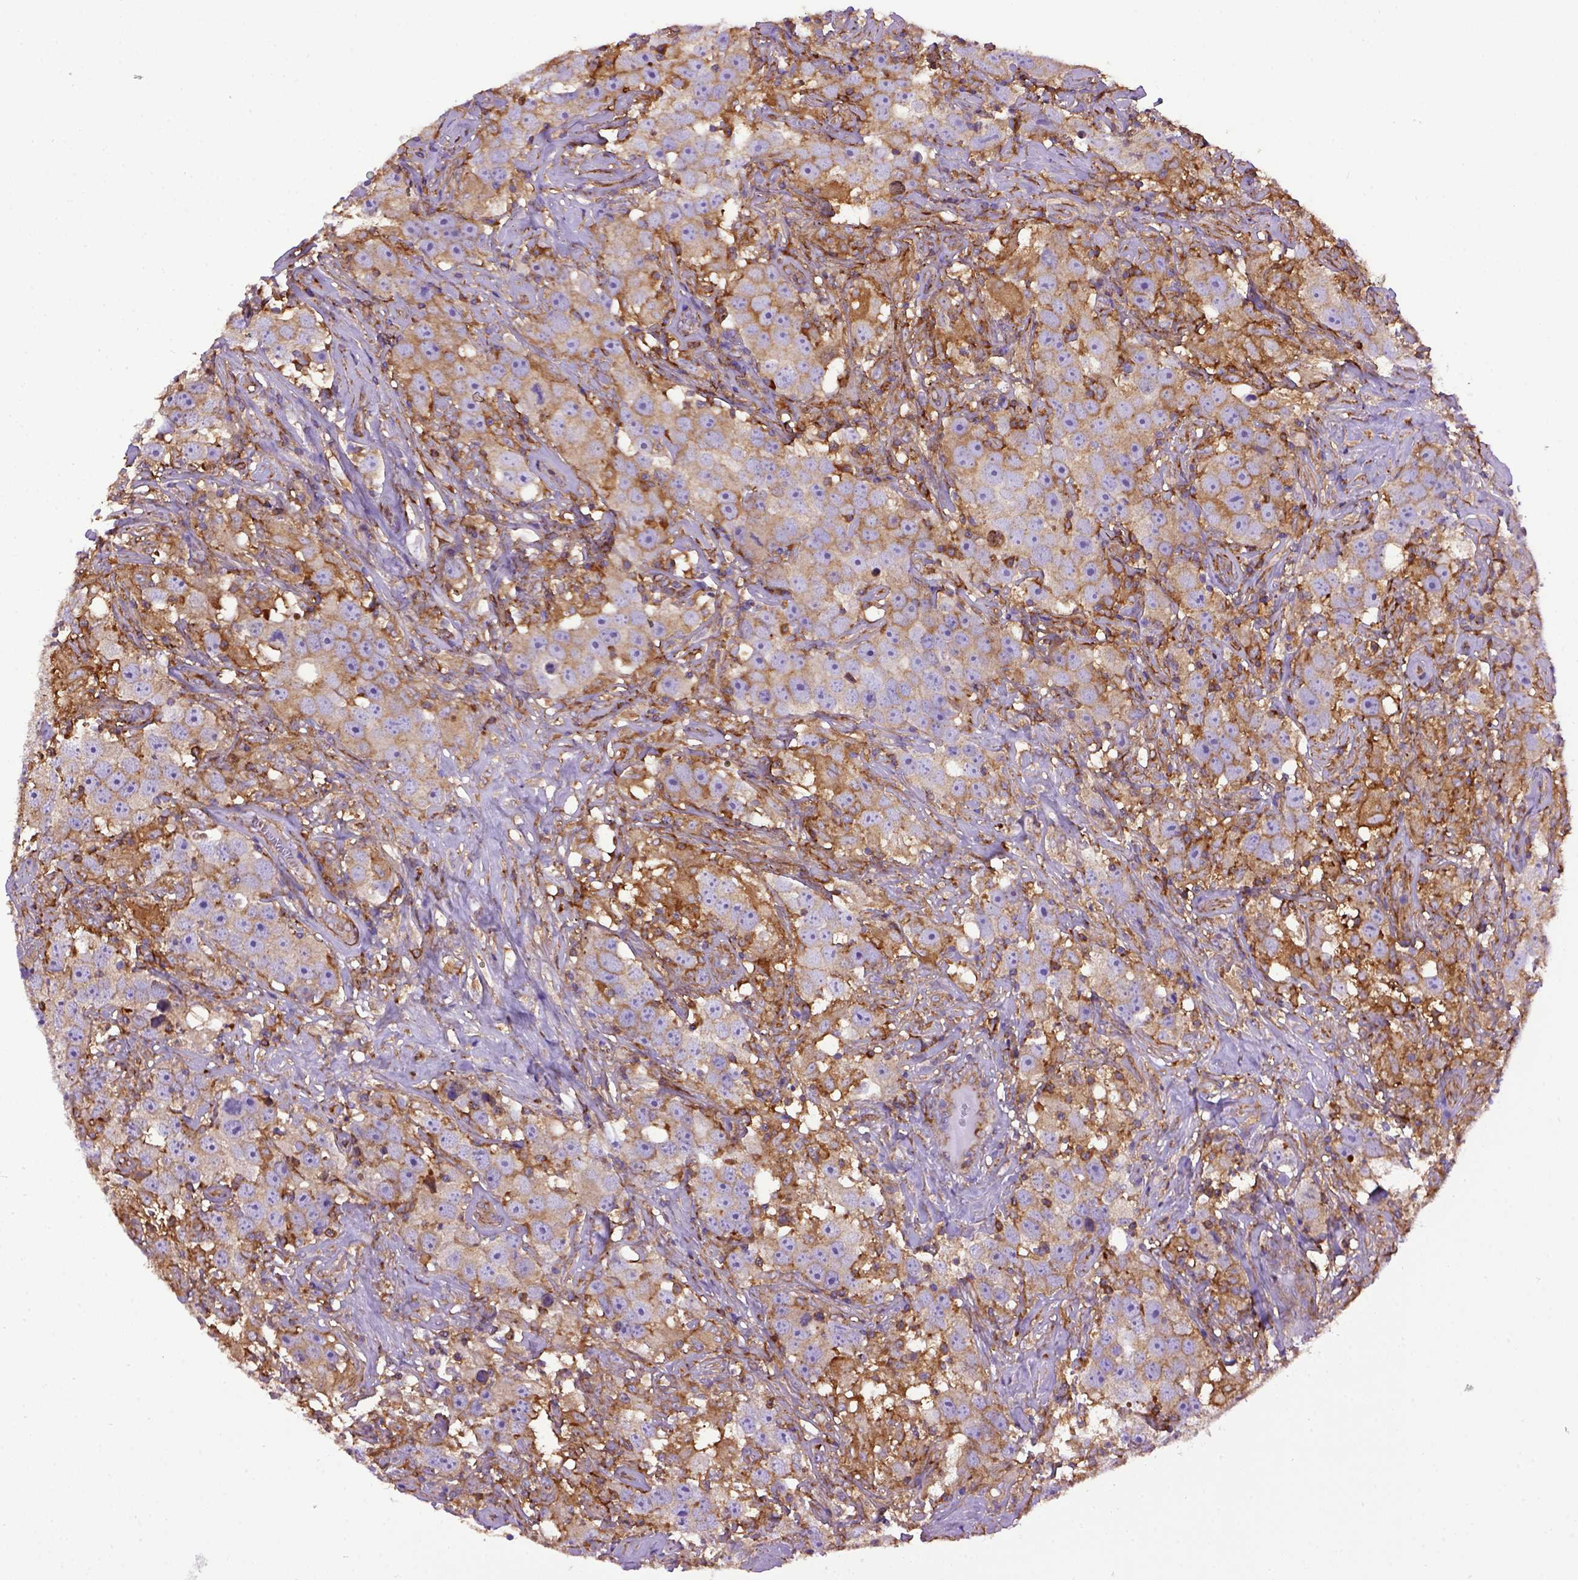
{"staining": {"intensity": "weak", "quantity": ">75%", "location": "cytoplasmic/membranous"}, "tissue": "testis cancer", "cell_type": "Tumor cells", "image_type": "cancer", "snomed": [{"axis": "morphology", "description": "Seminoma, NOS"}, {"axis": "topography", "description": "Testis"}], "caption": "This is an image of immunohistochemistry (IHC) staining of testis seminoma, which shows weak positivity in the cytoplasmic/membranous of tumor cells.", "gene": "MVP", "patient": {"sex": "male", "age": 49}}